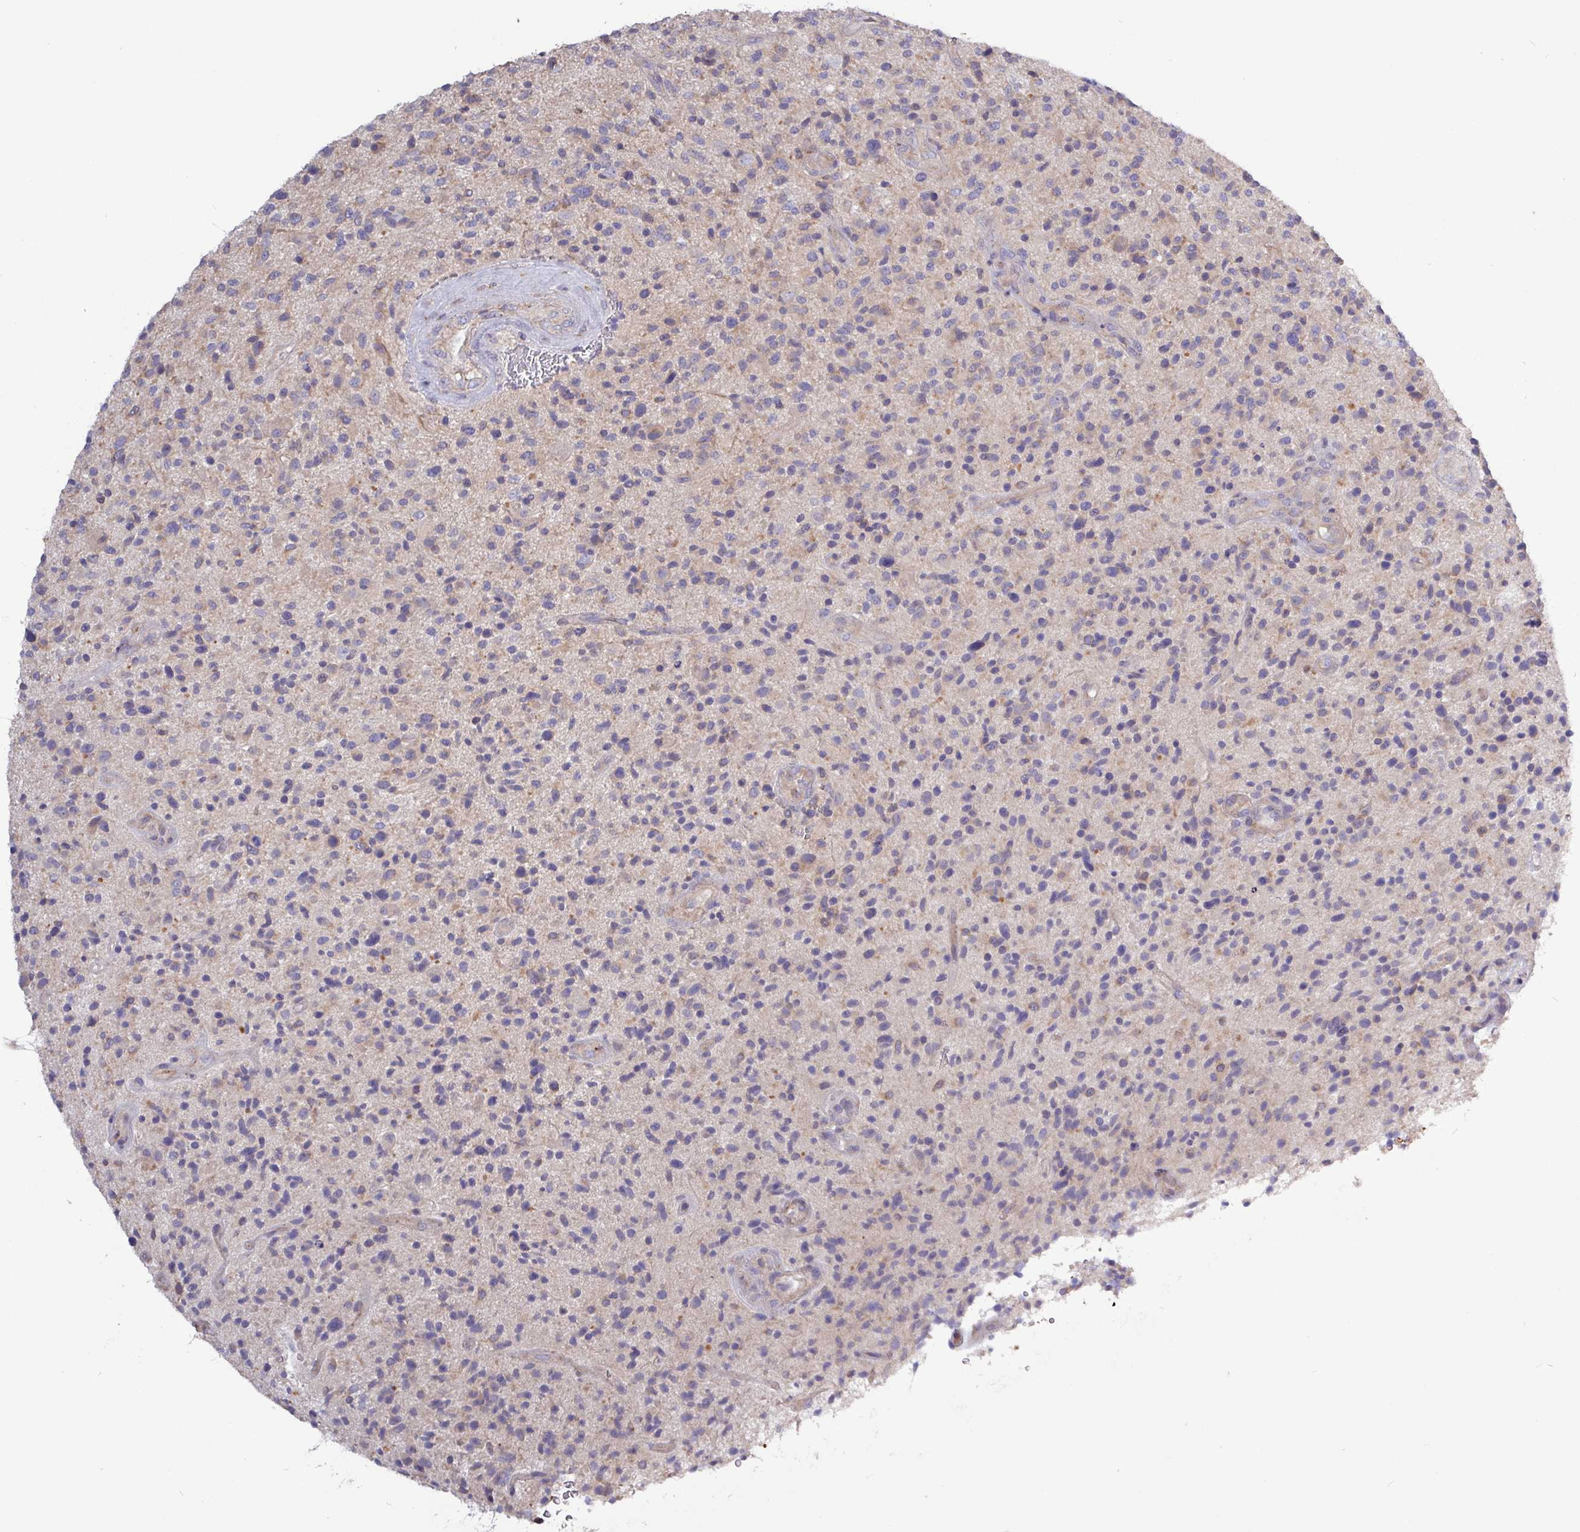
{"staining": {"intensity": "negative", "quantity": "none", "location": "none"}, "tissue": "glioma", "cell_type": "Tumor cells", "image_type": "cancer", "snomed": [{"axis": "morphology", "description": "Glioma, malignant, High grade"}, {"axis": "topography", "description": "Brain"}], "caption": "An image of human glioma is negative for staining in tumor cells.", "gene": "PLIN2", "patient": {"sex": "male", "age": 47}}